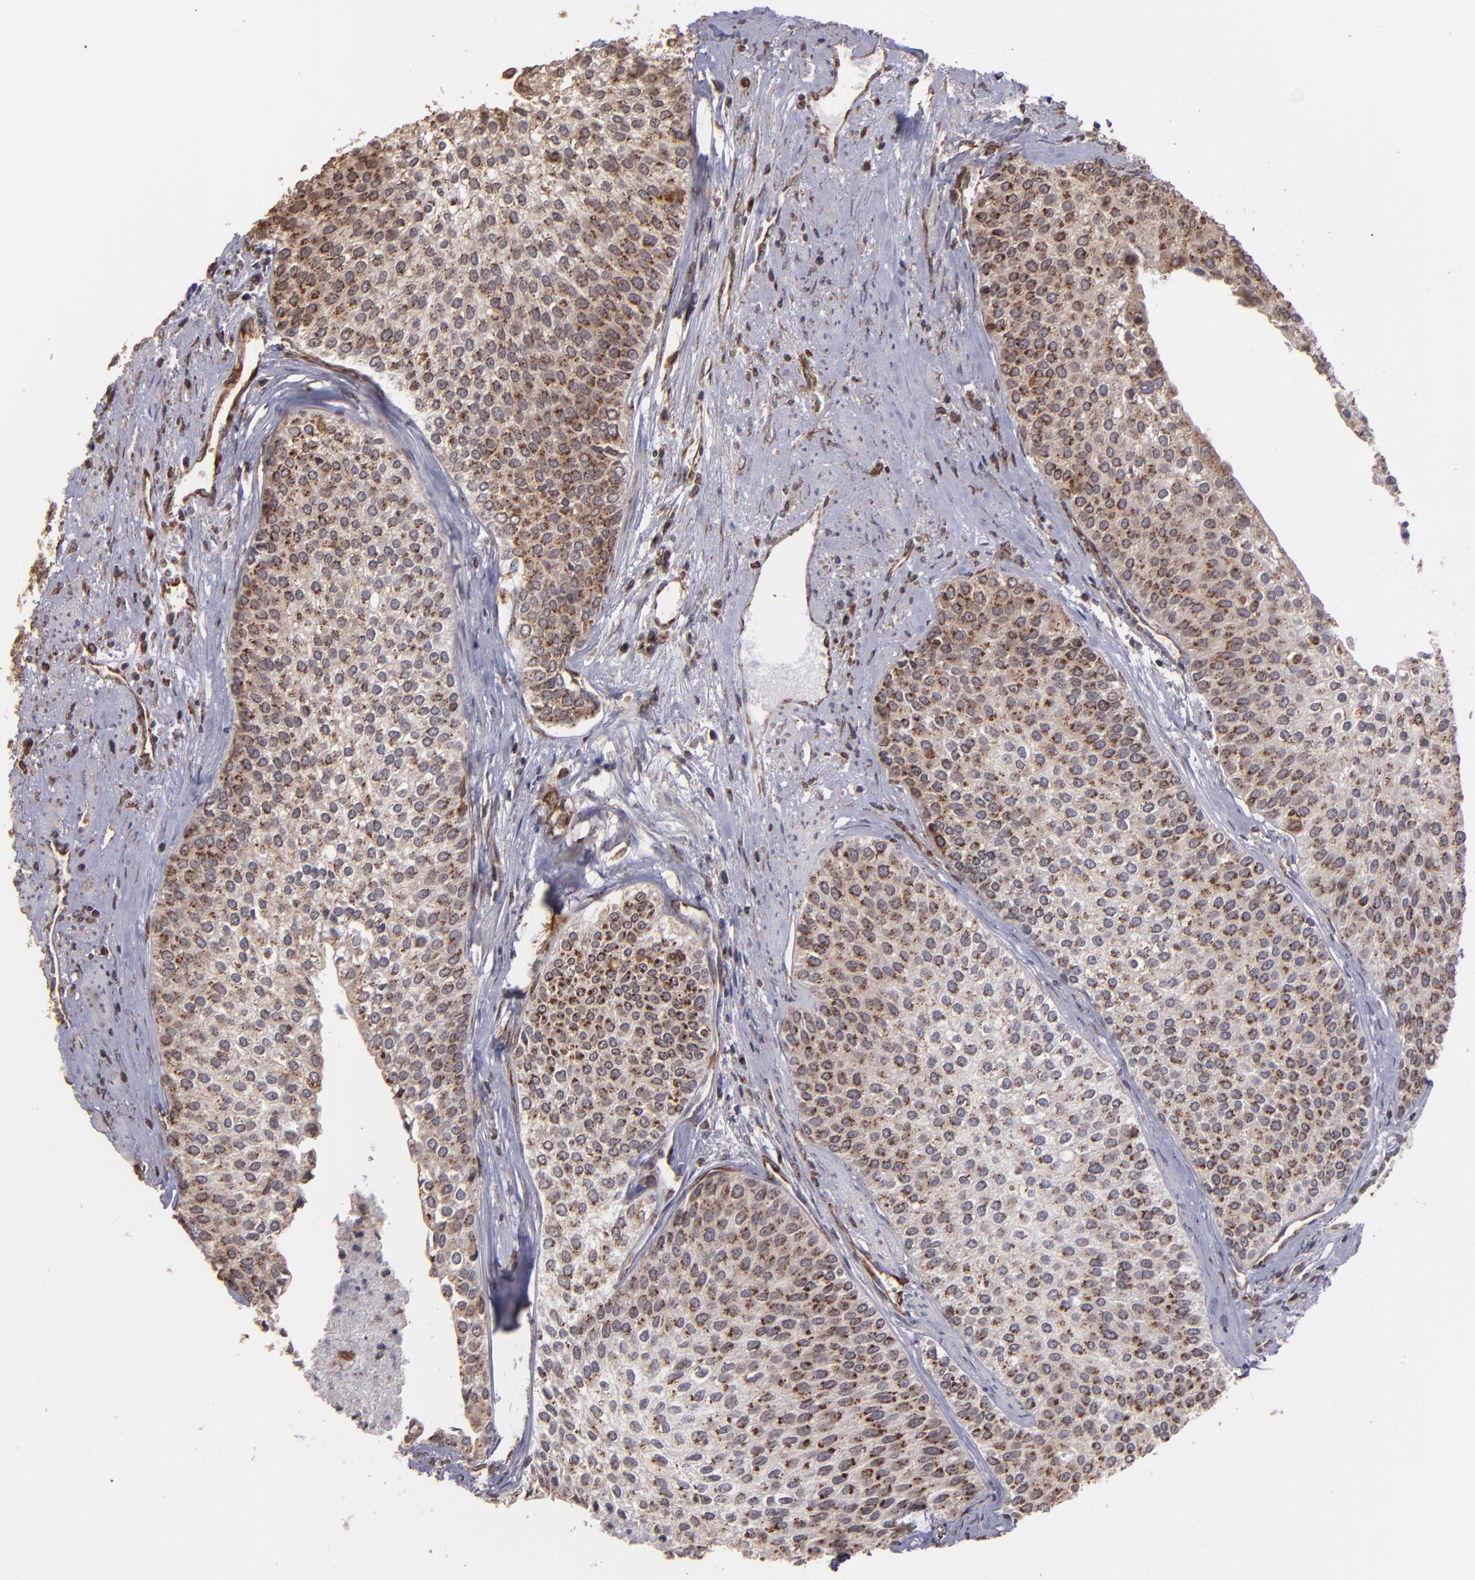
{"staining": {"intensity": "moderate", "quantity": "25%-75%", "location": "cytoplasmic/membranous"}, "tissue": "urothelial cancer", "cell_type": "Tumor cells", "image_type": "cancer", "snomed": [{"axis": "morphology", "description": "Urothelial carcinoma, Low grade"}, {"axis": "topography", "description": "Urinary bladder"}], "caption": "Human low-grade urothelial carcinoma stained for a protein (brown) exhibits moderate cytoplasmic/membranous positive staining in about 25%-75% of tumor cells.", "gene": "TRIP11", "patient": {"sex": "female", "age": 73}}